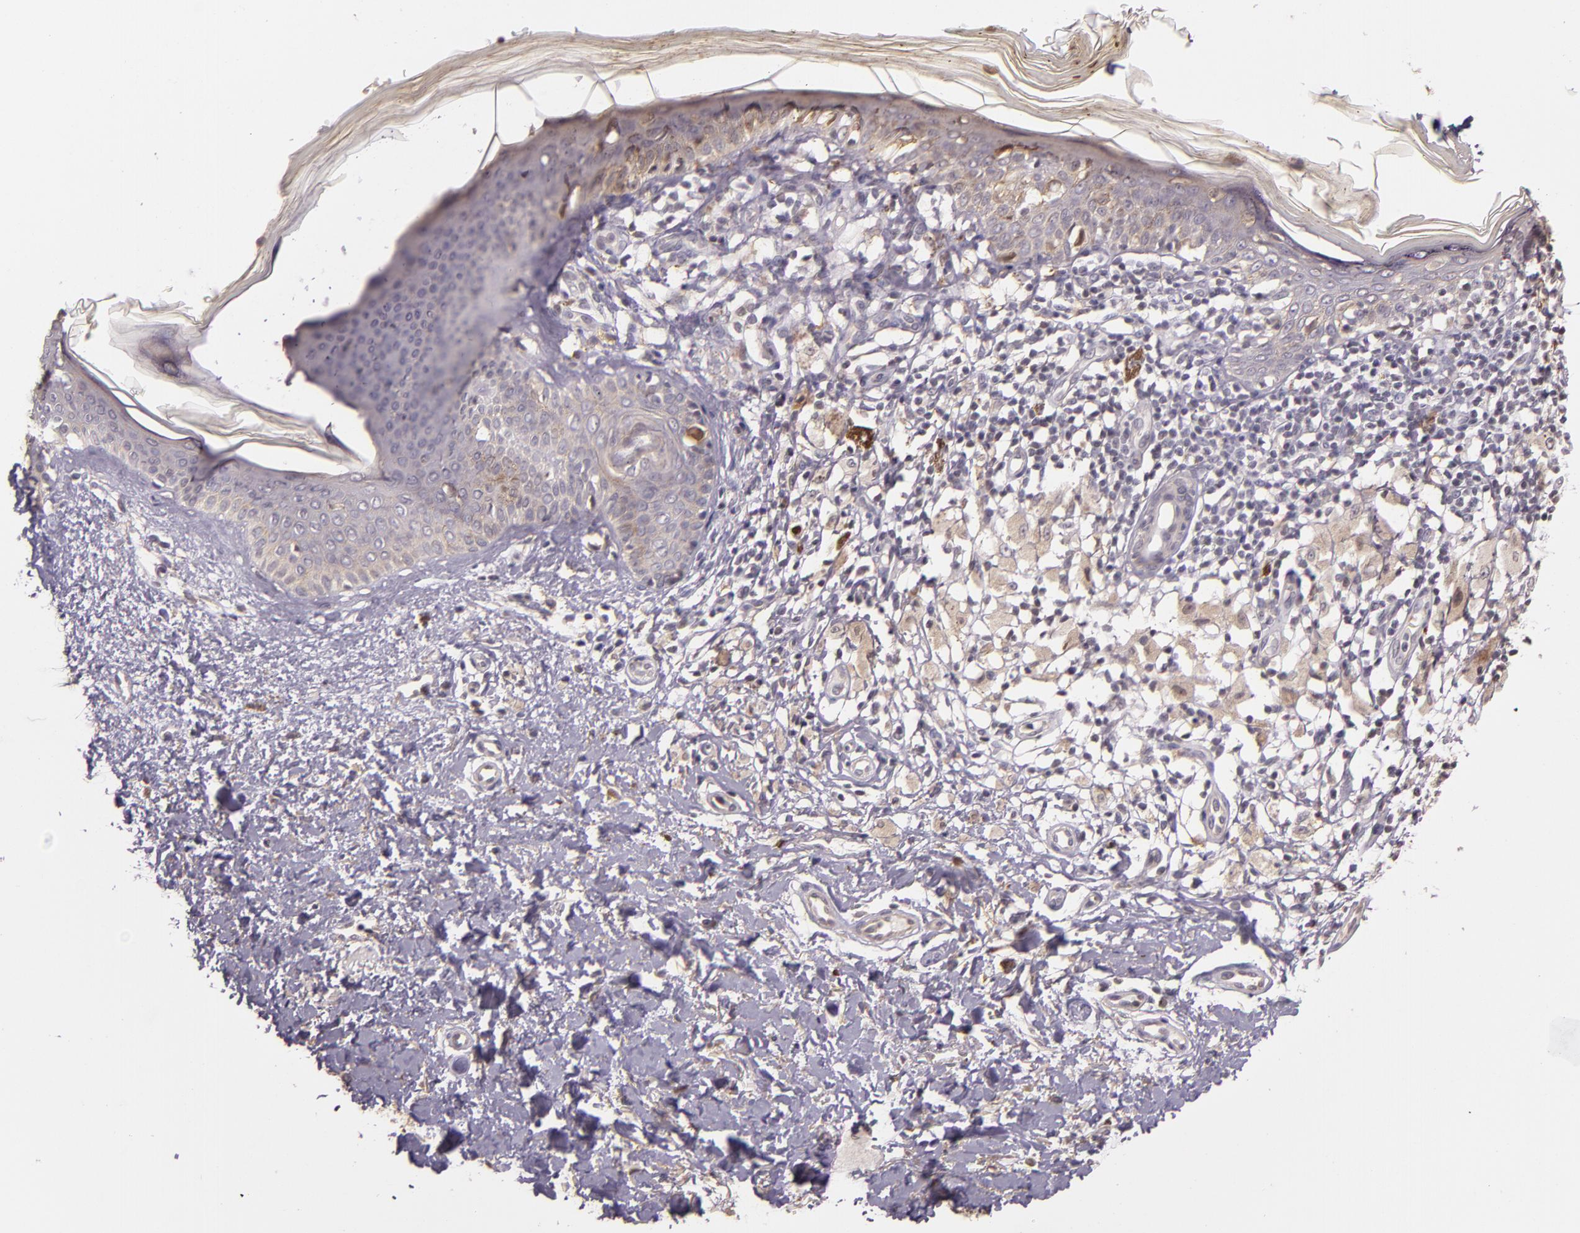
{"staining": {"intensity": "weak", "quantity": ">75%", "location": "cytoplasmic/membranous"}, "tissue": "melanoma", "cell_type": "Tumor cells", "image_type": "cancer", "snomed": [{"axis": "morphology", "description": "Malignant melanoma, NOS"}, {"axis": "topography", "description": "Skin"}], "caption": "Immunohistochemistry (IHC) image of human malignant melanoma stained for a protein (brown), which exhibits low levels of weak cytoplasmic/membranous expression in about >75% of tumor cells.", "gene": "ARMH4", "patient": {"sex": "male", "age": 88}}